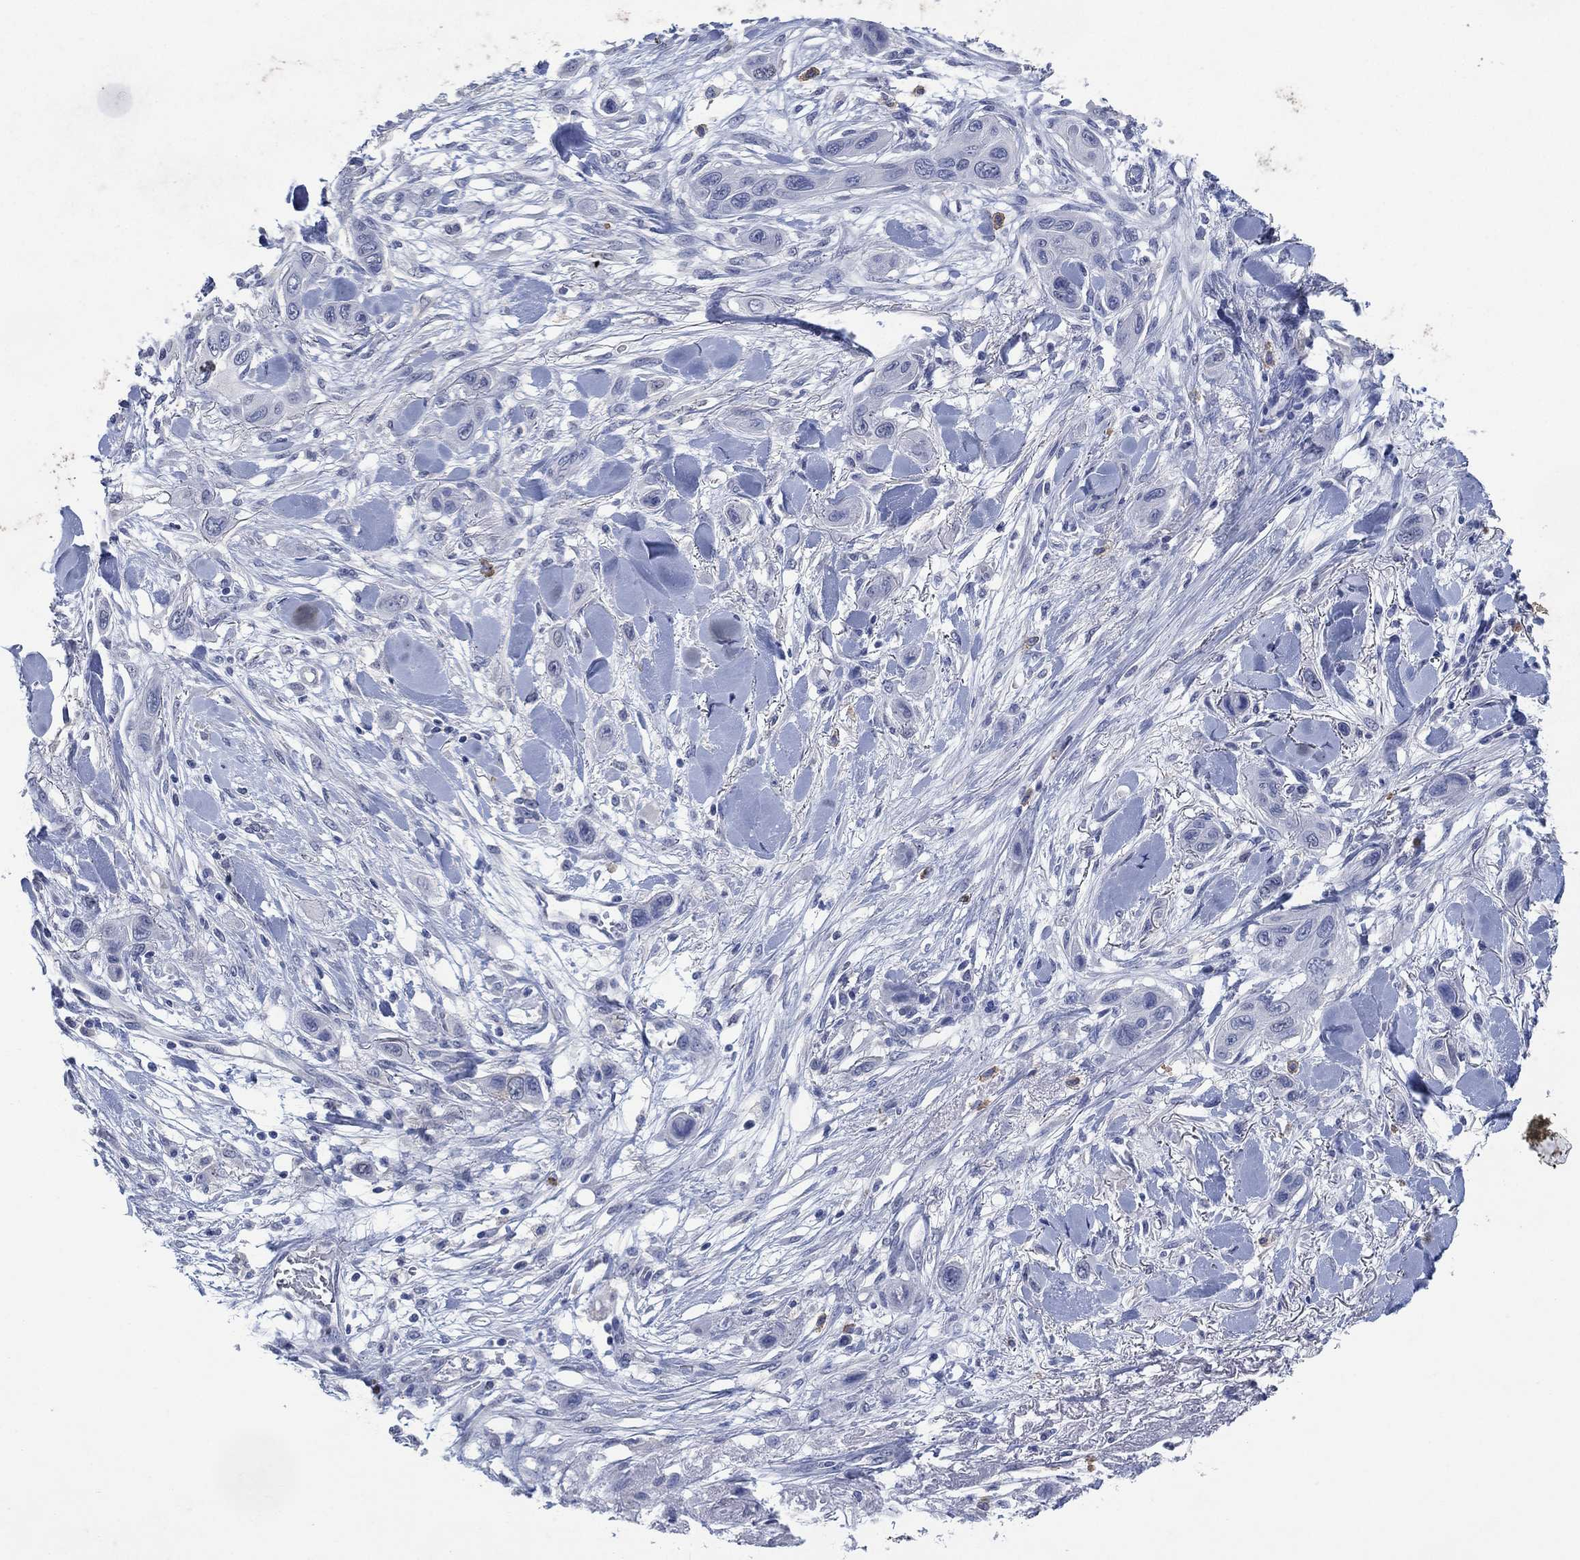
{"staining": {"intensity": "negative", "quantity": "none", "location": "none"}, "tissue": "skin cancer", "cell_type": "Tumor cells", "image_type": "cancer", "snomed": [{"axis": "morphology", "description": "Squamous cell carcinoma, NOS"}, {"axis": "topography", "description": "Skin"}], "caption": "Human skin squamous cell carcinoma stained for a protein using immunohistochemistry exhibits no expression in tumor cells.", "gene": "FSCN2", "patient": {"sex": "male", "age": 79}}